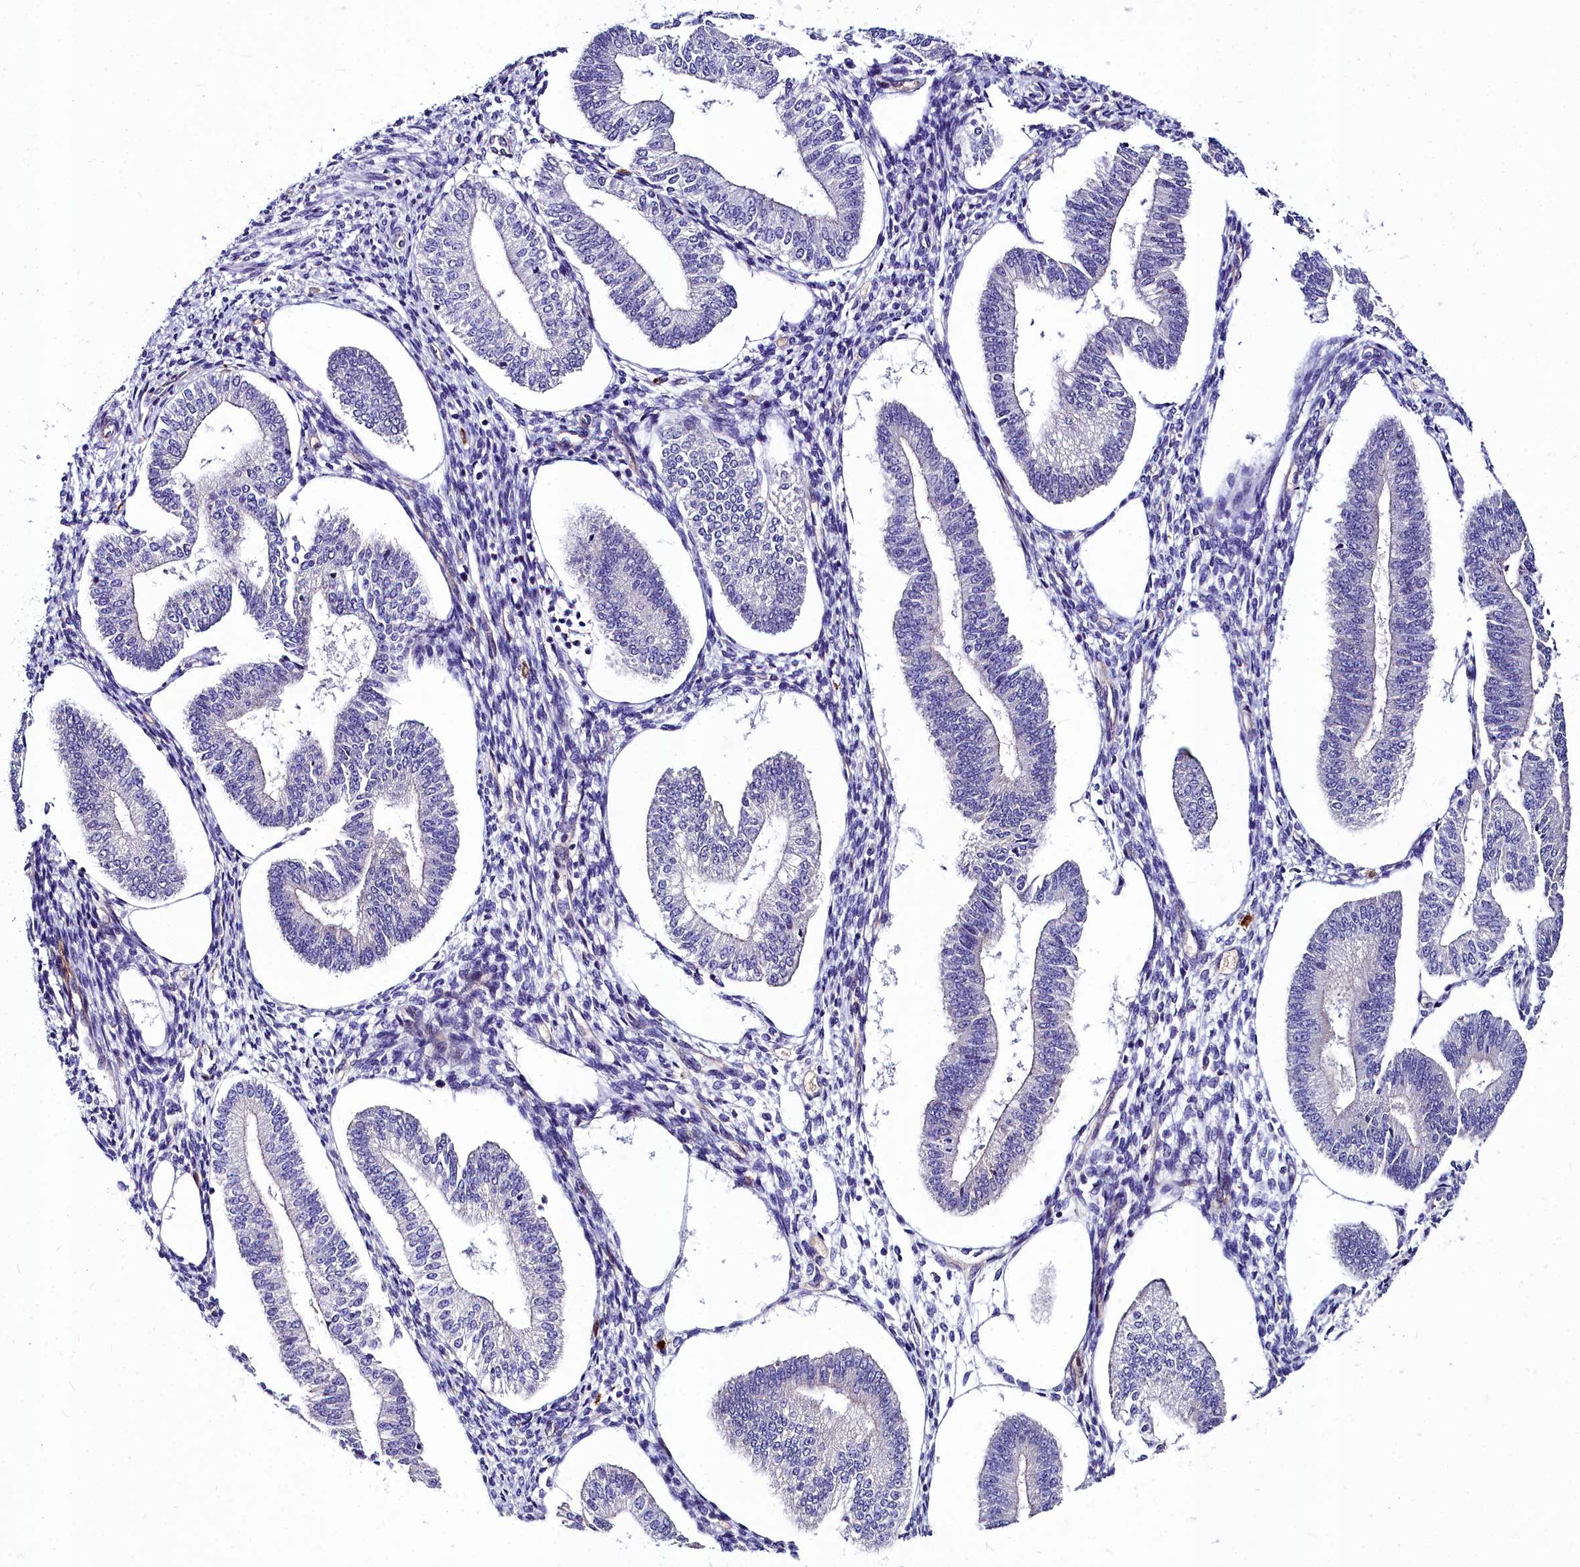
{"staining": {"intensity": "negative", "quantity": "none", "location": "none"}, "tissue": "endometrium", "cell_type": "Cells in endometrial stroma", "image_type": "normal", "snomed": [{"axis": "morphology", "description": "Normal tissue, NOS"}, {"axis": "topography", "description": "Endometrium"}], "caption": "Immunohistochemical staining of benign human endometrium shows no significant staining in cells in endometrial stroma. The staining was performed using DAB (3,3'-diaminobenzidine) to visualize the protein expression in brown, while the nuclei were stained in blue with hematoxylin (Magnification: 20x).", "gene": "CYP4F11", "patient": {"sex": "female", "age": 34}}